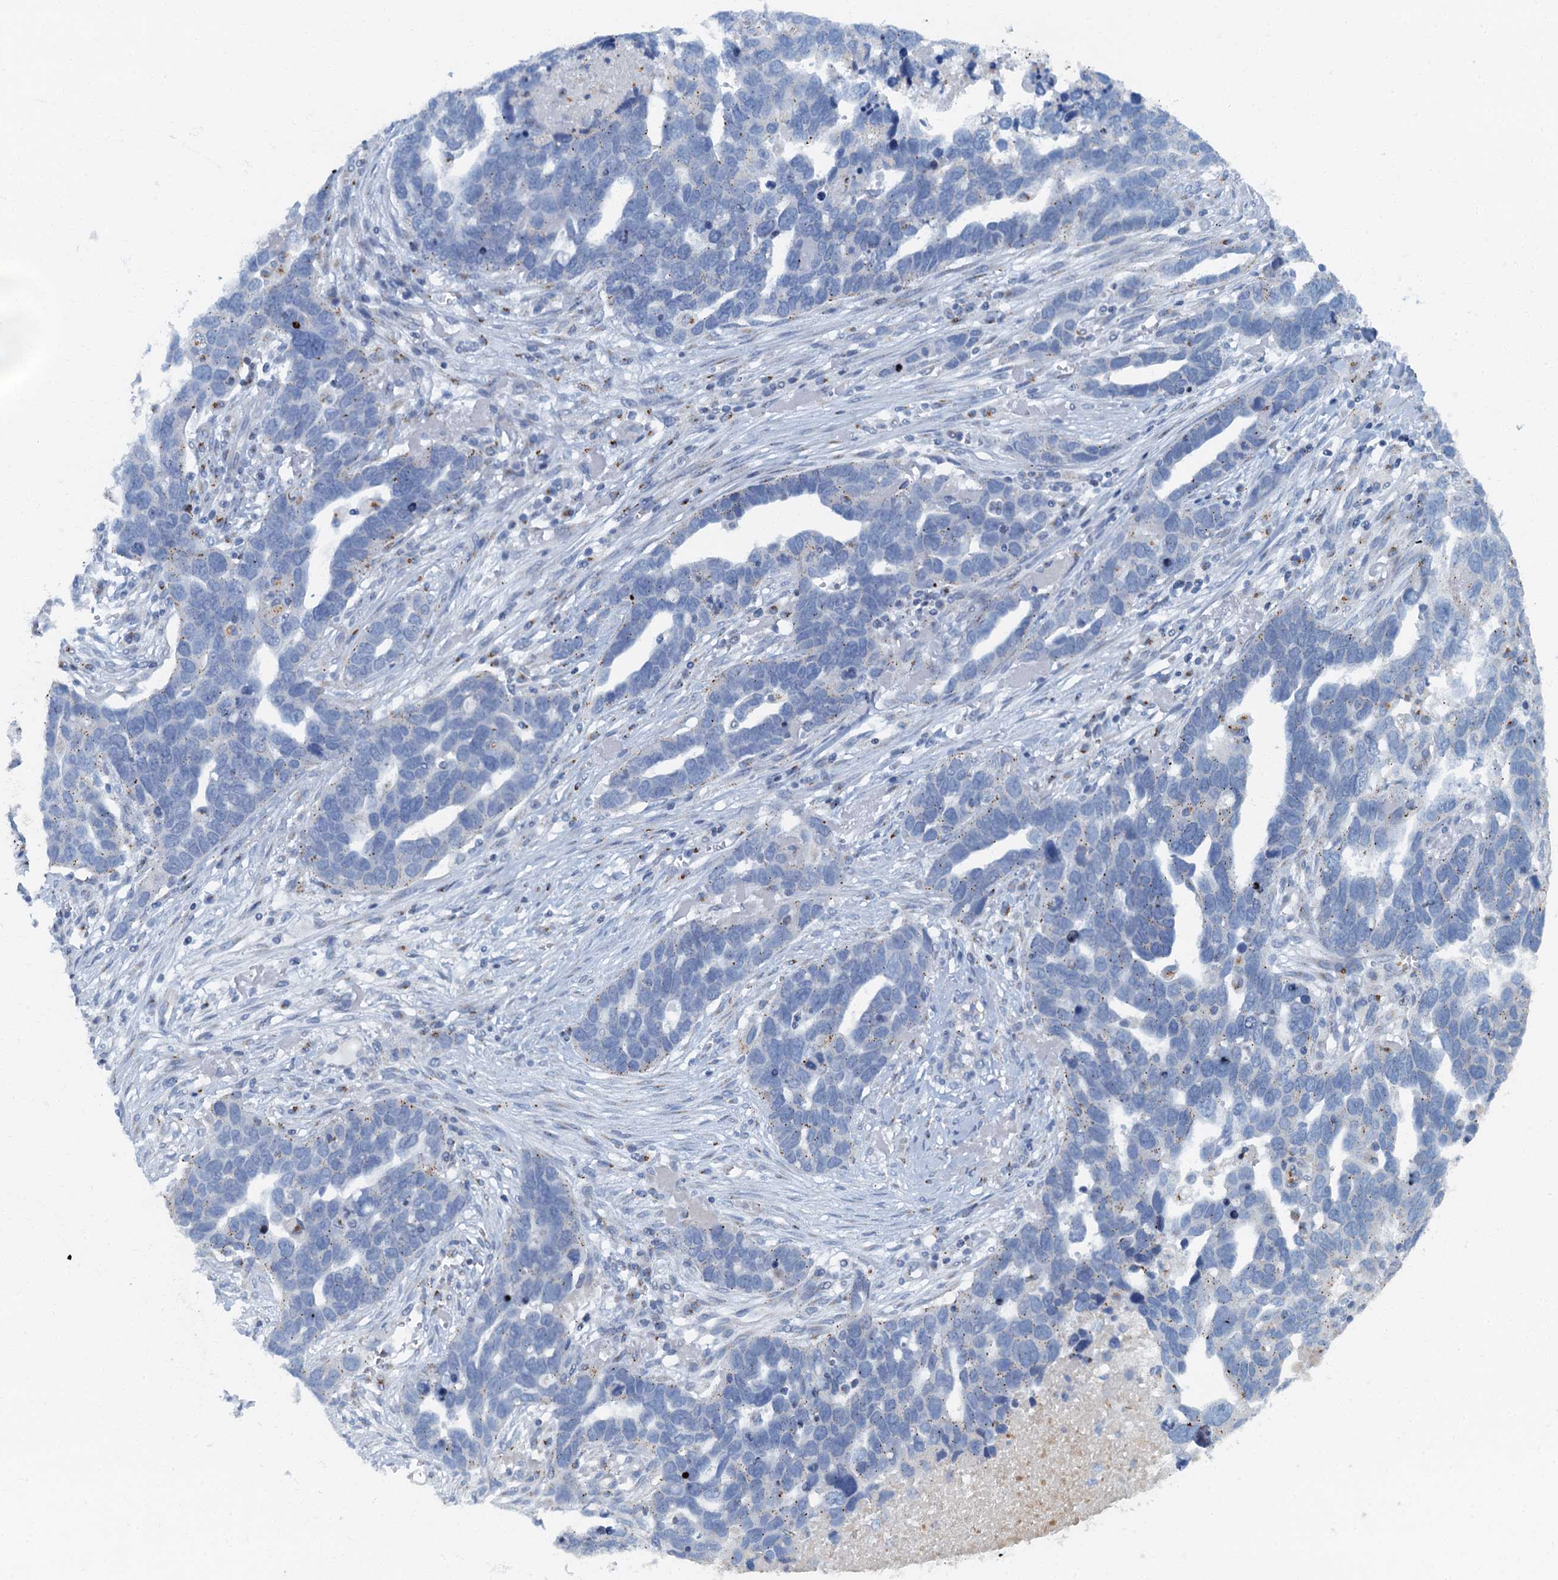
{"staining": {"intensity": "negative", "quantity": "none", "location": "none"}, "tissue": "ovarian cancer", "cell_type": "Tumor cells", "image_type": "cancer", "snomed": [{"axis": "morphology", "description": "Cystadenocarcinoma, serous, NOS"}, {"axis": "topography", "description": "Ovary"}], "caption": "Immunohistochemistry (IHC) of serous cystadenocarcinoma (ovarian) exhibits no staining in tumor cells.", "gene": "LYPD3", "patient": {"sex": "female", "age": 54}}